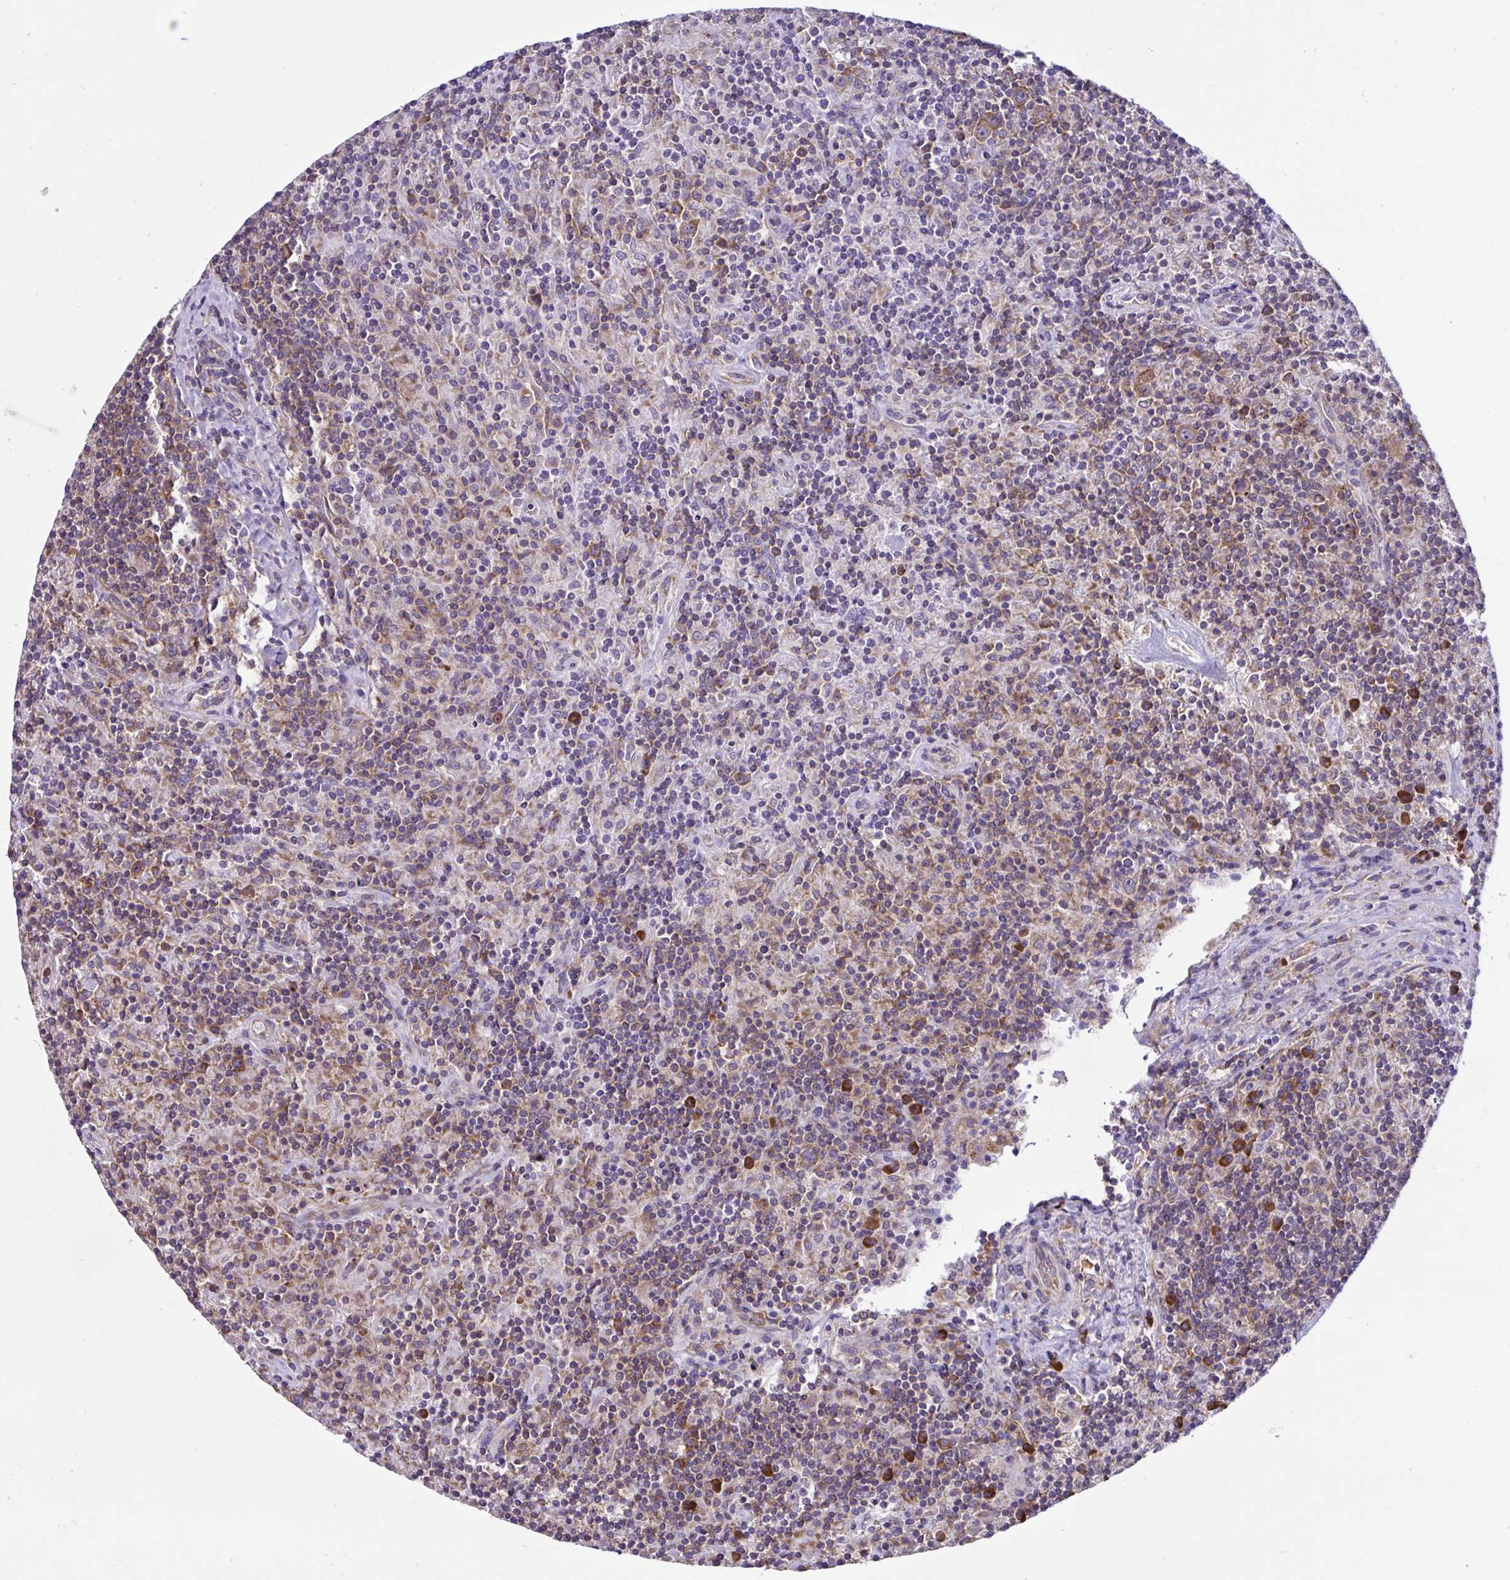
{"staining": {"intensity": "moderate", "quantity": ">75%", "location": "cytoplasmic/membranous"}, "tissue": "lymphoma", "cell_type": "Tumor cells", "image_type": "cancer", "snomed": [{"axis": "morphology", "description": "Hodgkin's disease, NOS"}, {"axis": "topography", "description": "Lymph node"}], "caption": "Human Hodgkin's disease stained with a protein marker reveals moderate staining in tumor cells.", "gene": "RPL7", "patient": {"sex": "male", "age": 70}}